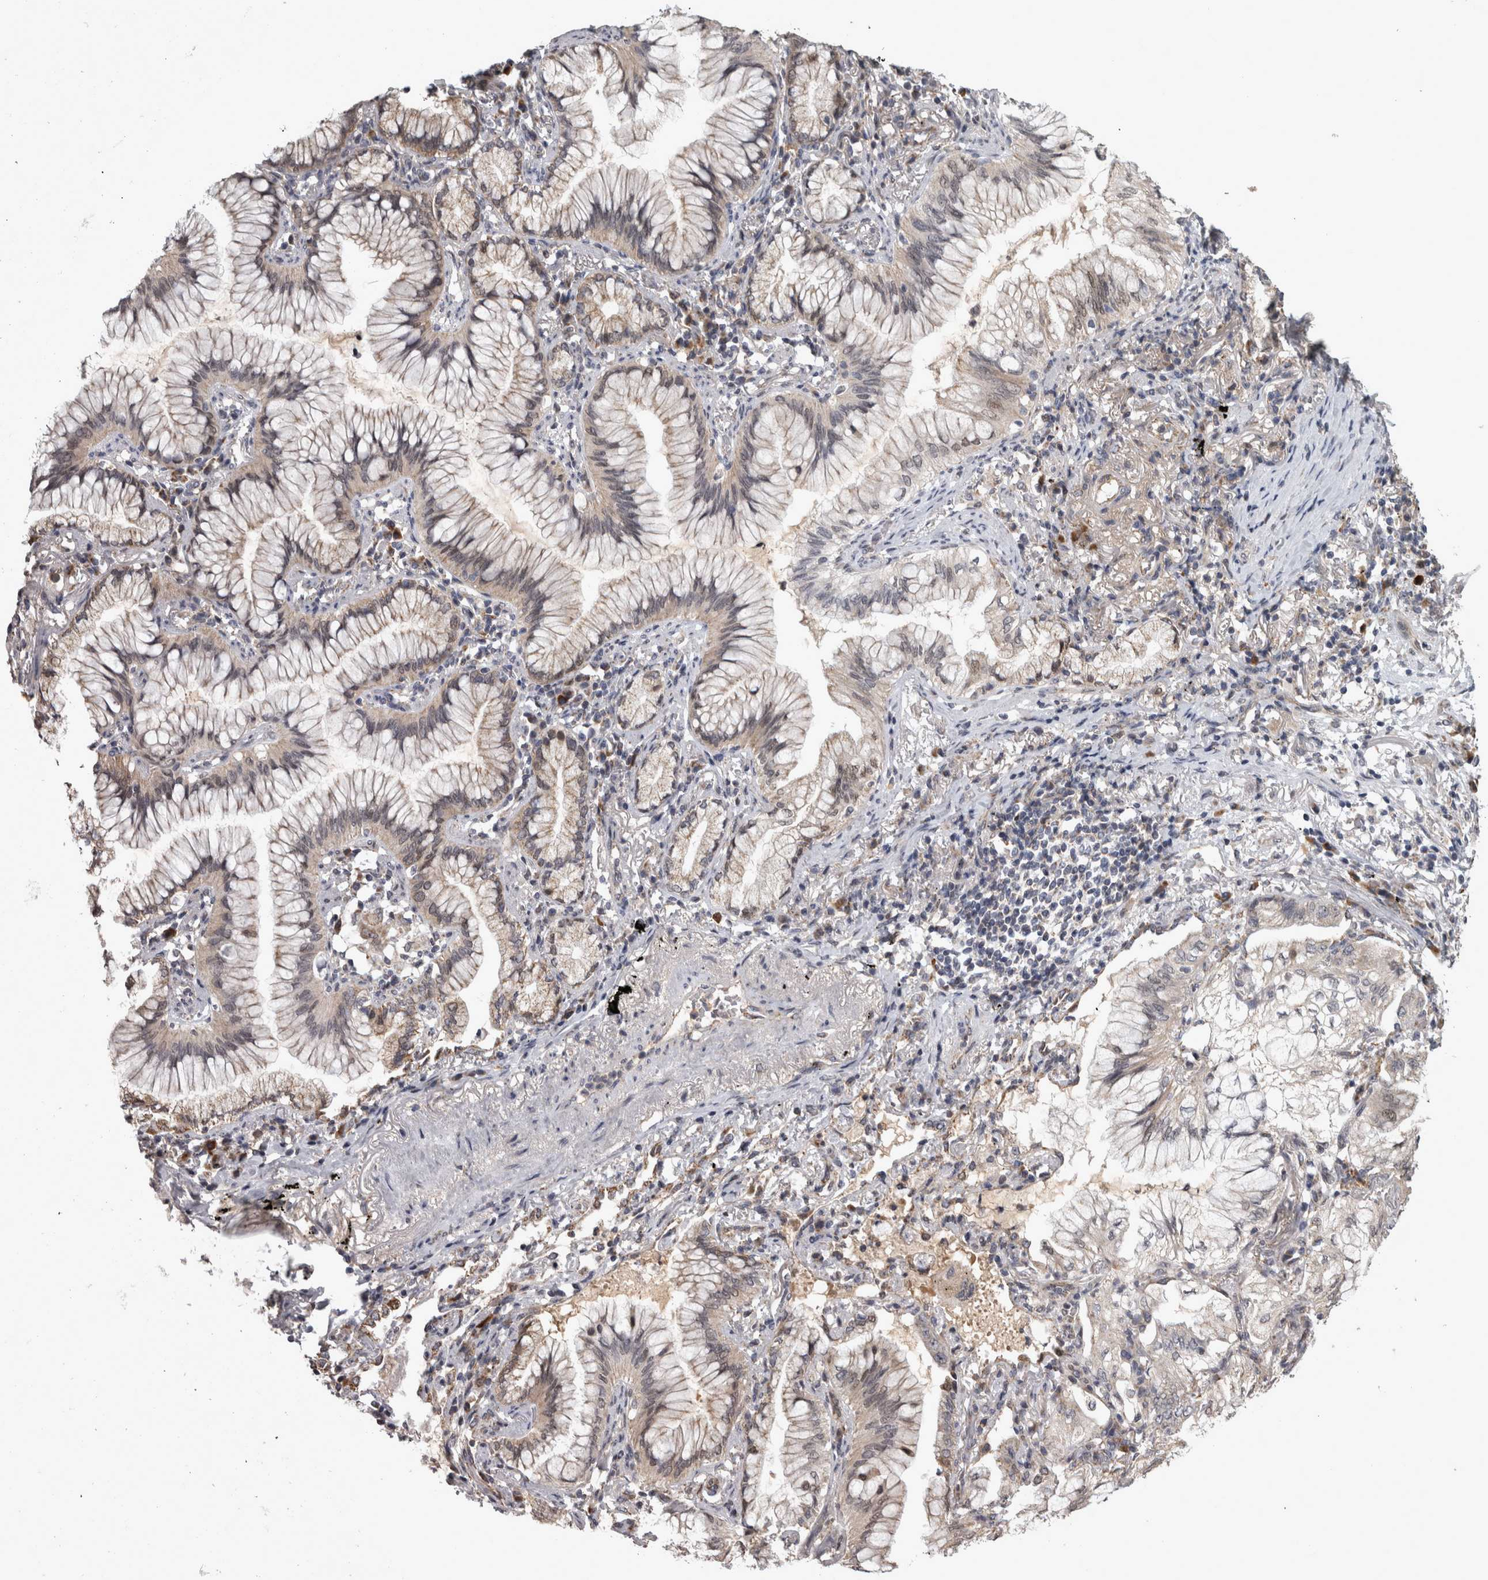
{"staining": {"intensity": "weak", "quantity": ">75%", "location": "cytoplasmic/membranous"}, "tissue": "lung cancer", "cell_type": "Tumor cells", "image_type": "cancer", "snomed": [{"axis": "morphology", "description": "Adenocarcinoma, NOS"}, {"axis": "topography", "description": "Lung"}], "caption": "The micrograph displays staining of lung cancer, revealing weak cytoplasmic/membranous protein positivity (brown color) within tumor cells. Ihc stains the protein of interest in brown and the nuclei are stained blue.", "gene": "DBT", "patient": {"sex": "female", "age": 70}}